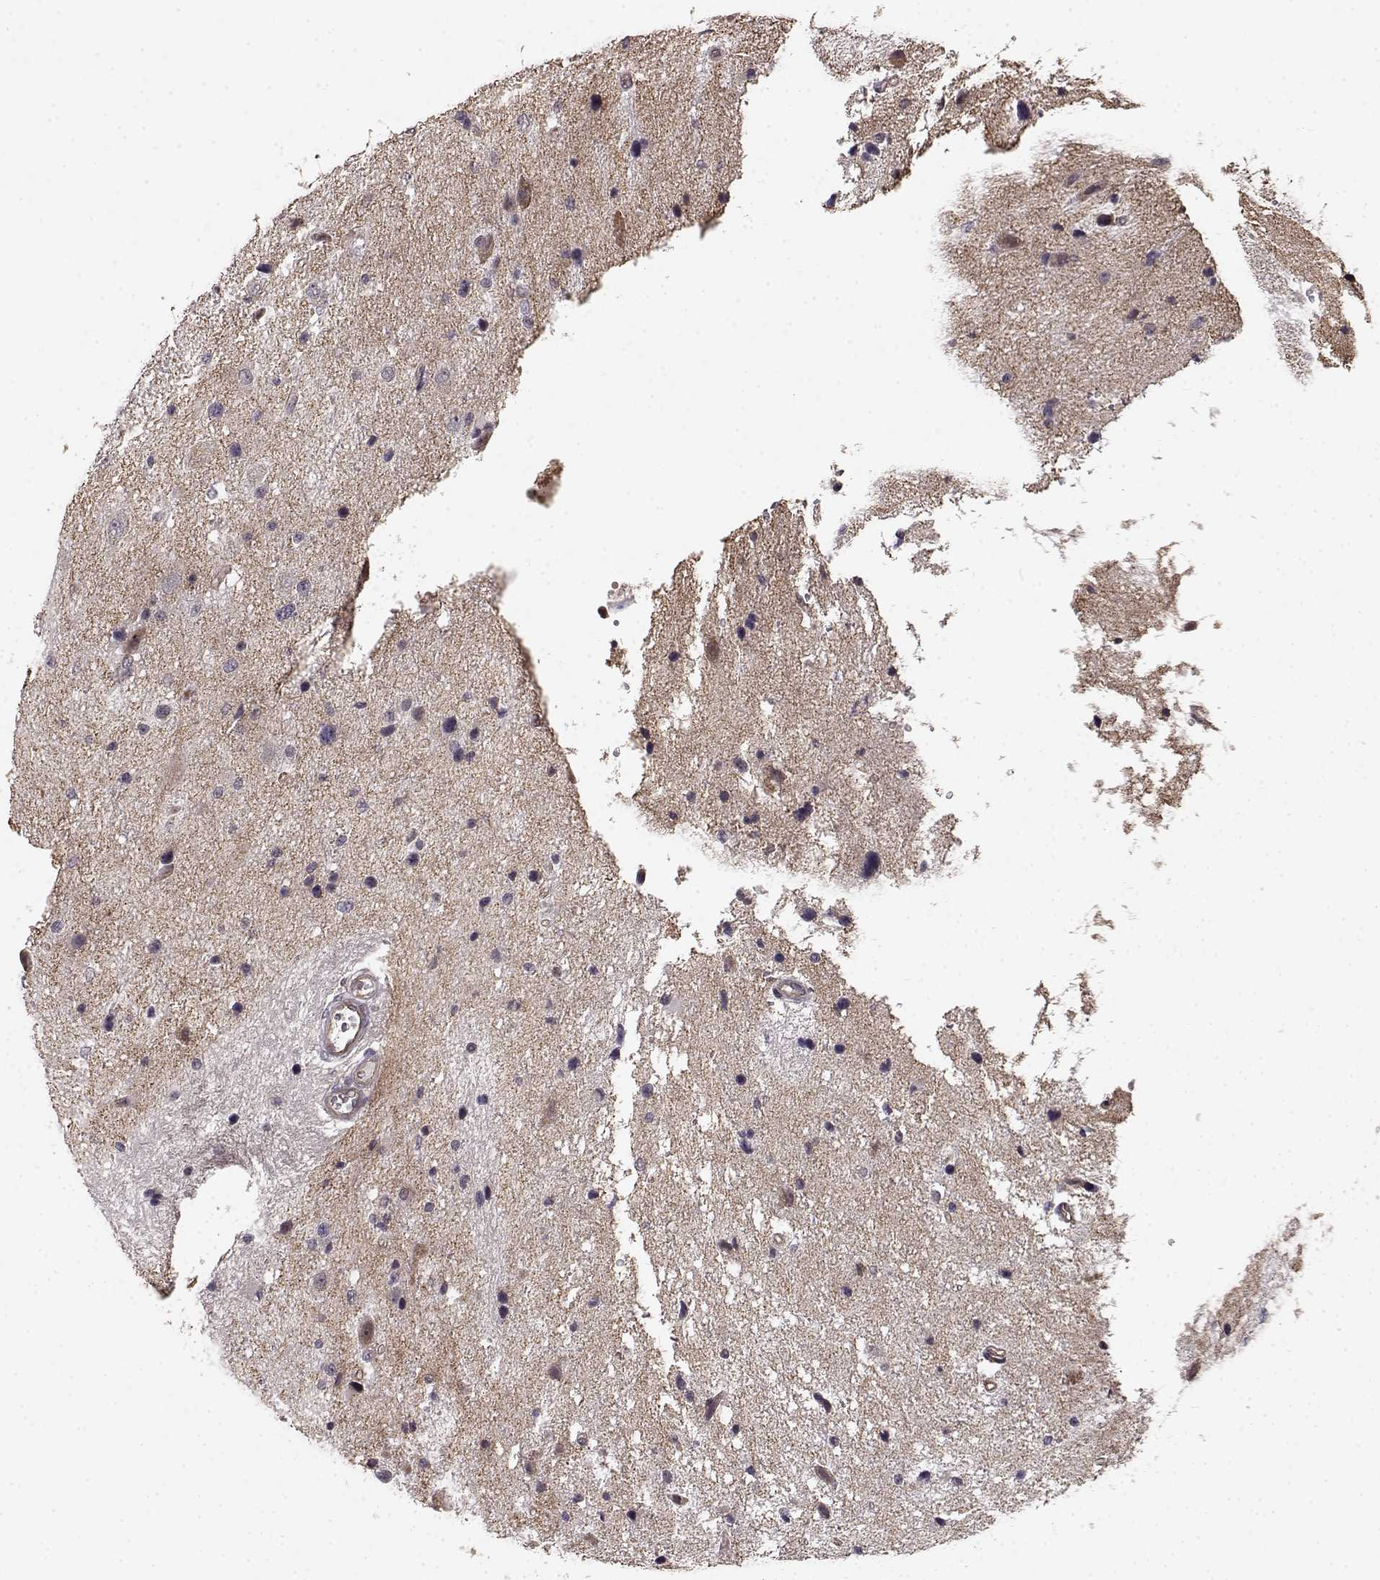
{"staining": {"intensity": "negative", "quantity": "none", "location": "none"}, "tissue": "glioma", "cell_type": "Tumor cells", "image_type": "cancer", "snomed": [{"axis": "morphology", "description": "Glioma, malignant, Low grade"}, {"axis": "topography", "description": "Brain"}], "caption": "This is an IHC photomicrograph of human glioma. There is no positivity in tumor cells.", "gene": "BACH2", "patient": {"sex": "female", "age": 32}}